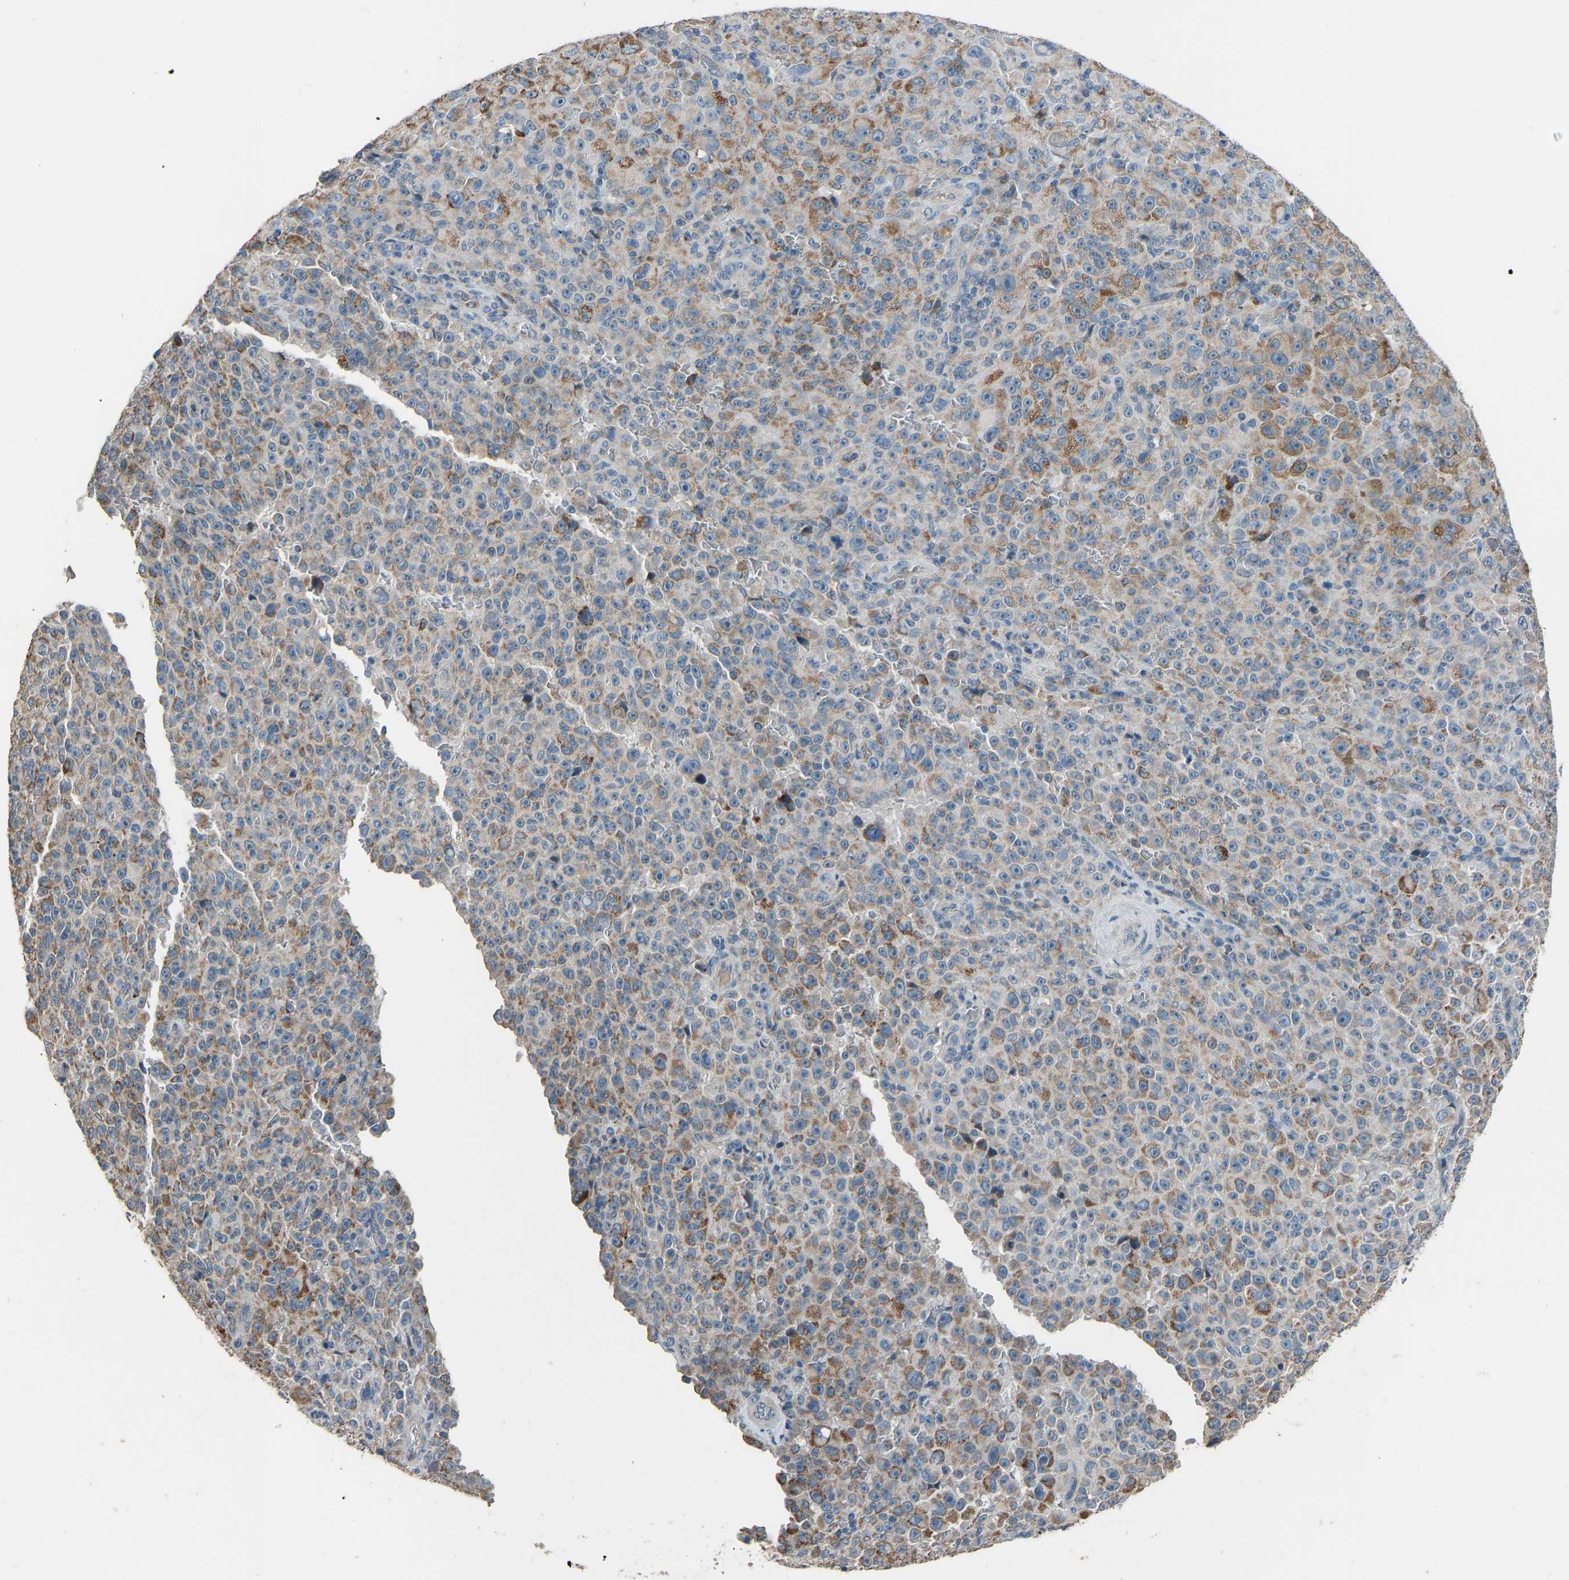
{"staining": {"intensity": "moderate", "quantity": "25%-75%", "location": "cytoplasmic/membranous"}, "tissue": "melanoma", "cell_type": "Tumor cells", "image_type": "cancer", "snomed": [{"axis": "morphology", "description": "Malignant melanoma, NOS"}, {"axis": "topography", "description": "Skin"}], "caption": "Melanoma stained for a protein shows moderate cytoplasmic/membranous positivity in tumor cells.", "gene": "TGFBR3", "patient": {"sex": "female", "age": 82}}